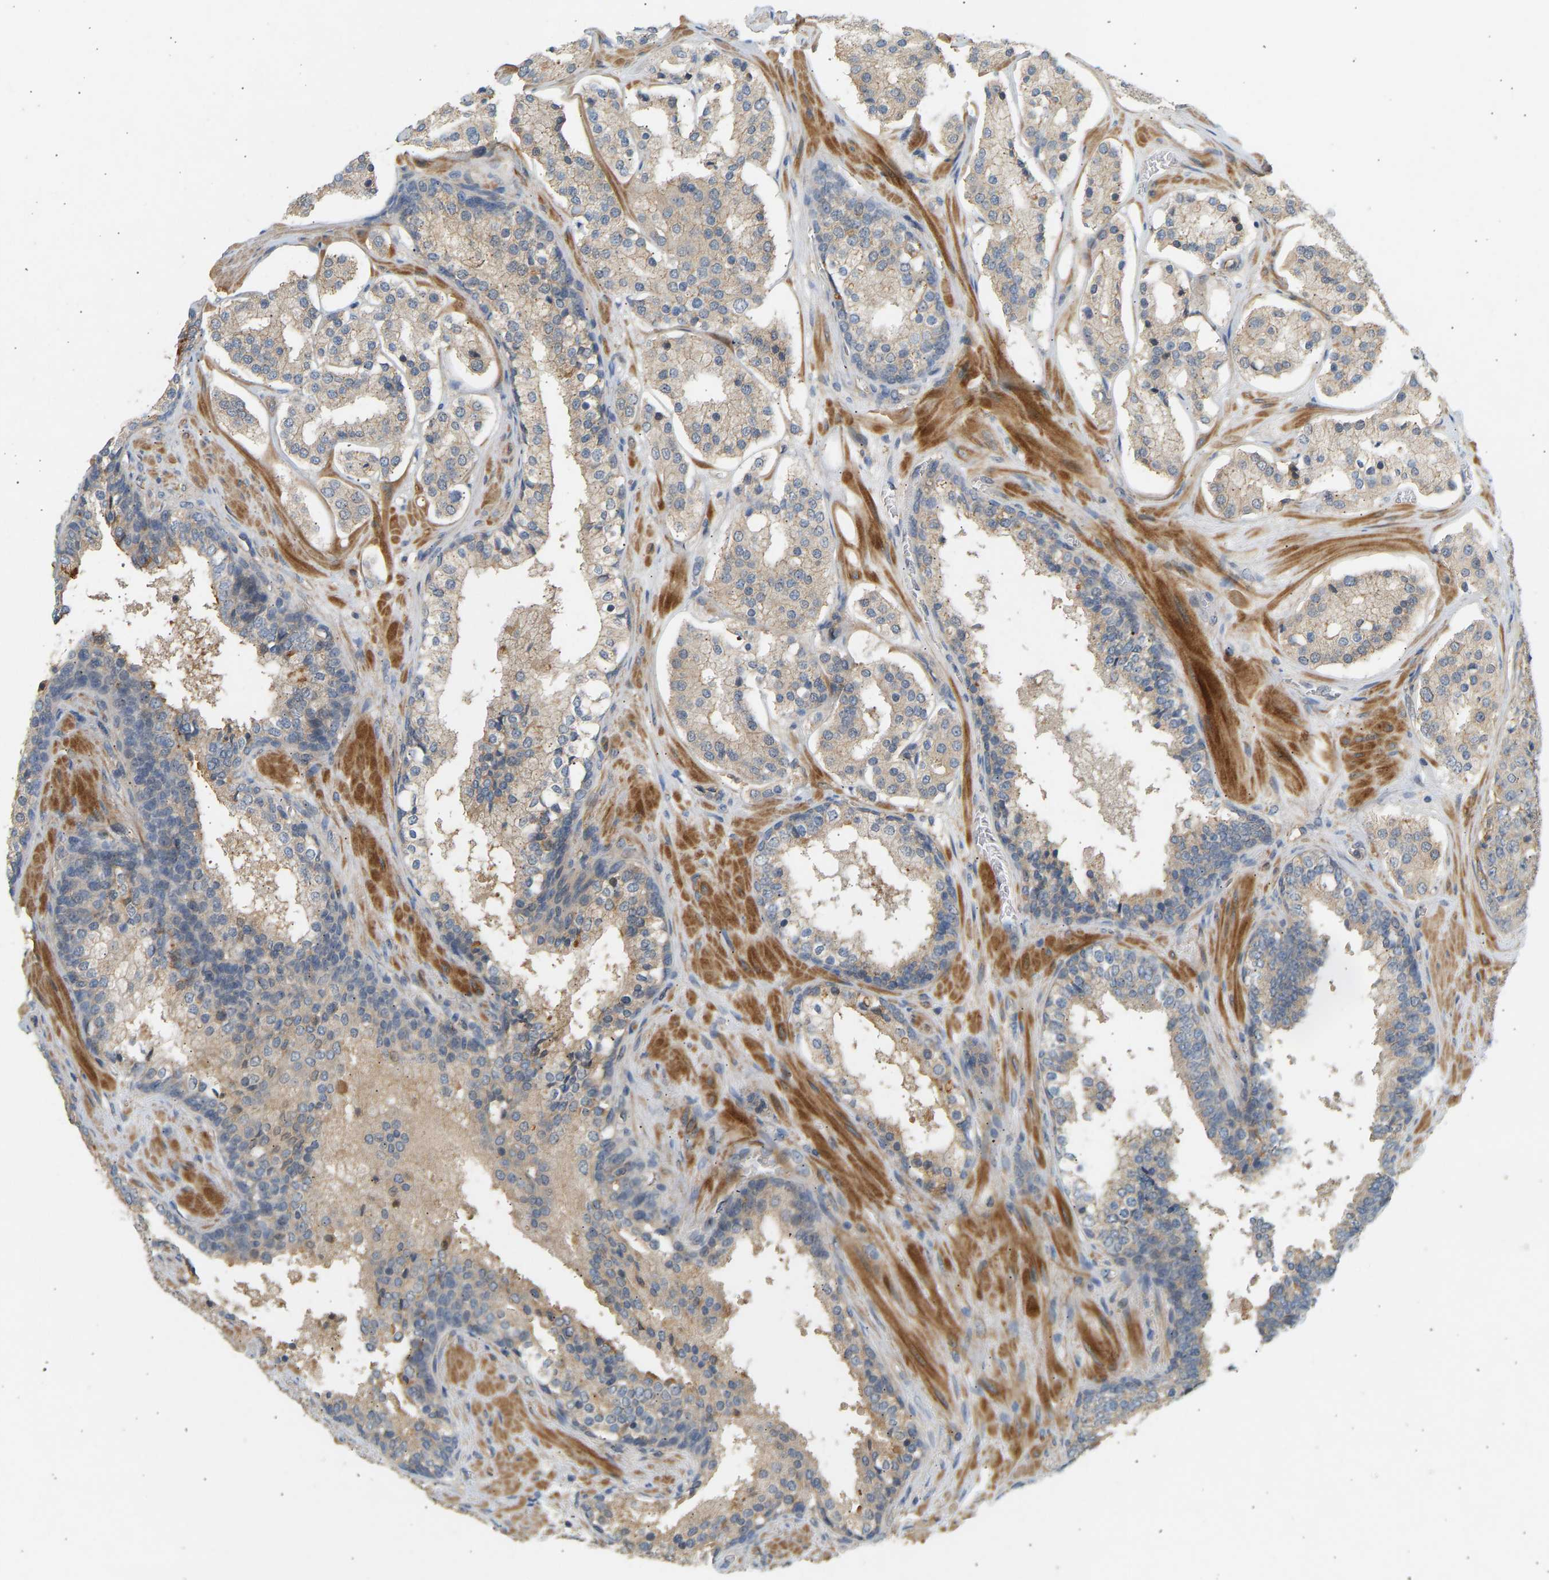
{"staining": {"intensity": "weak", "quantity": "25%-75%", "location": "cytoplasmic/membranous"}, "tissue": "prostate cancer", "cell_type": "Tumor cells", "image_type": "cancer", "snomed": [{"axis": "morphology", "description": "Adenocarcinoma, High grade"}, {"axis": "topography", "description": "Prostate"}], "caption": "Weak cytoplasmic/membranous expression for a protein is appreciated in approximately 25%-75% of tumor cells of prostate cancer (adenocarcinoma (high-grade)) using immunohistochemistry.", "gene": "RGL1", "patient": {"sex": "male", "age": 60}}